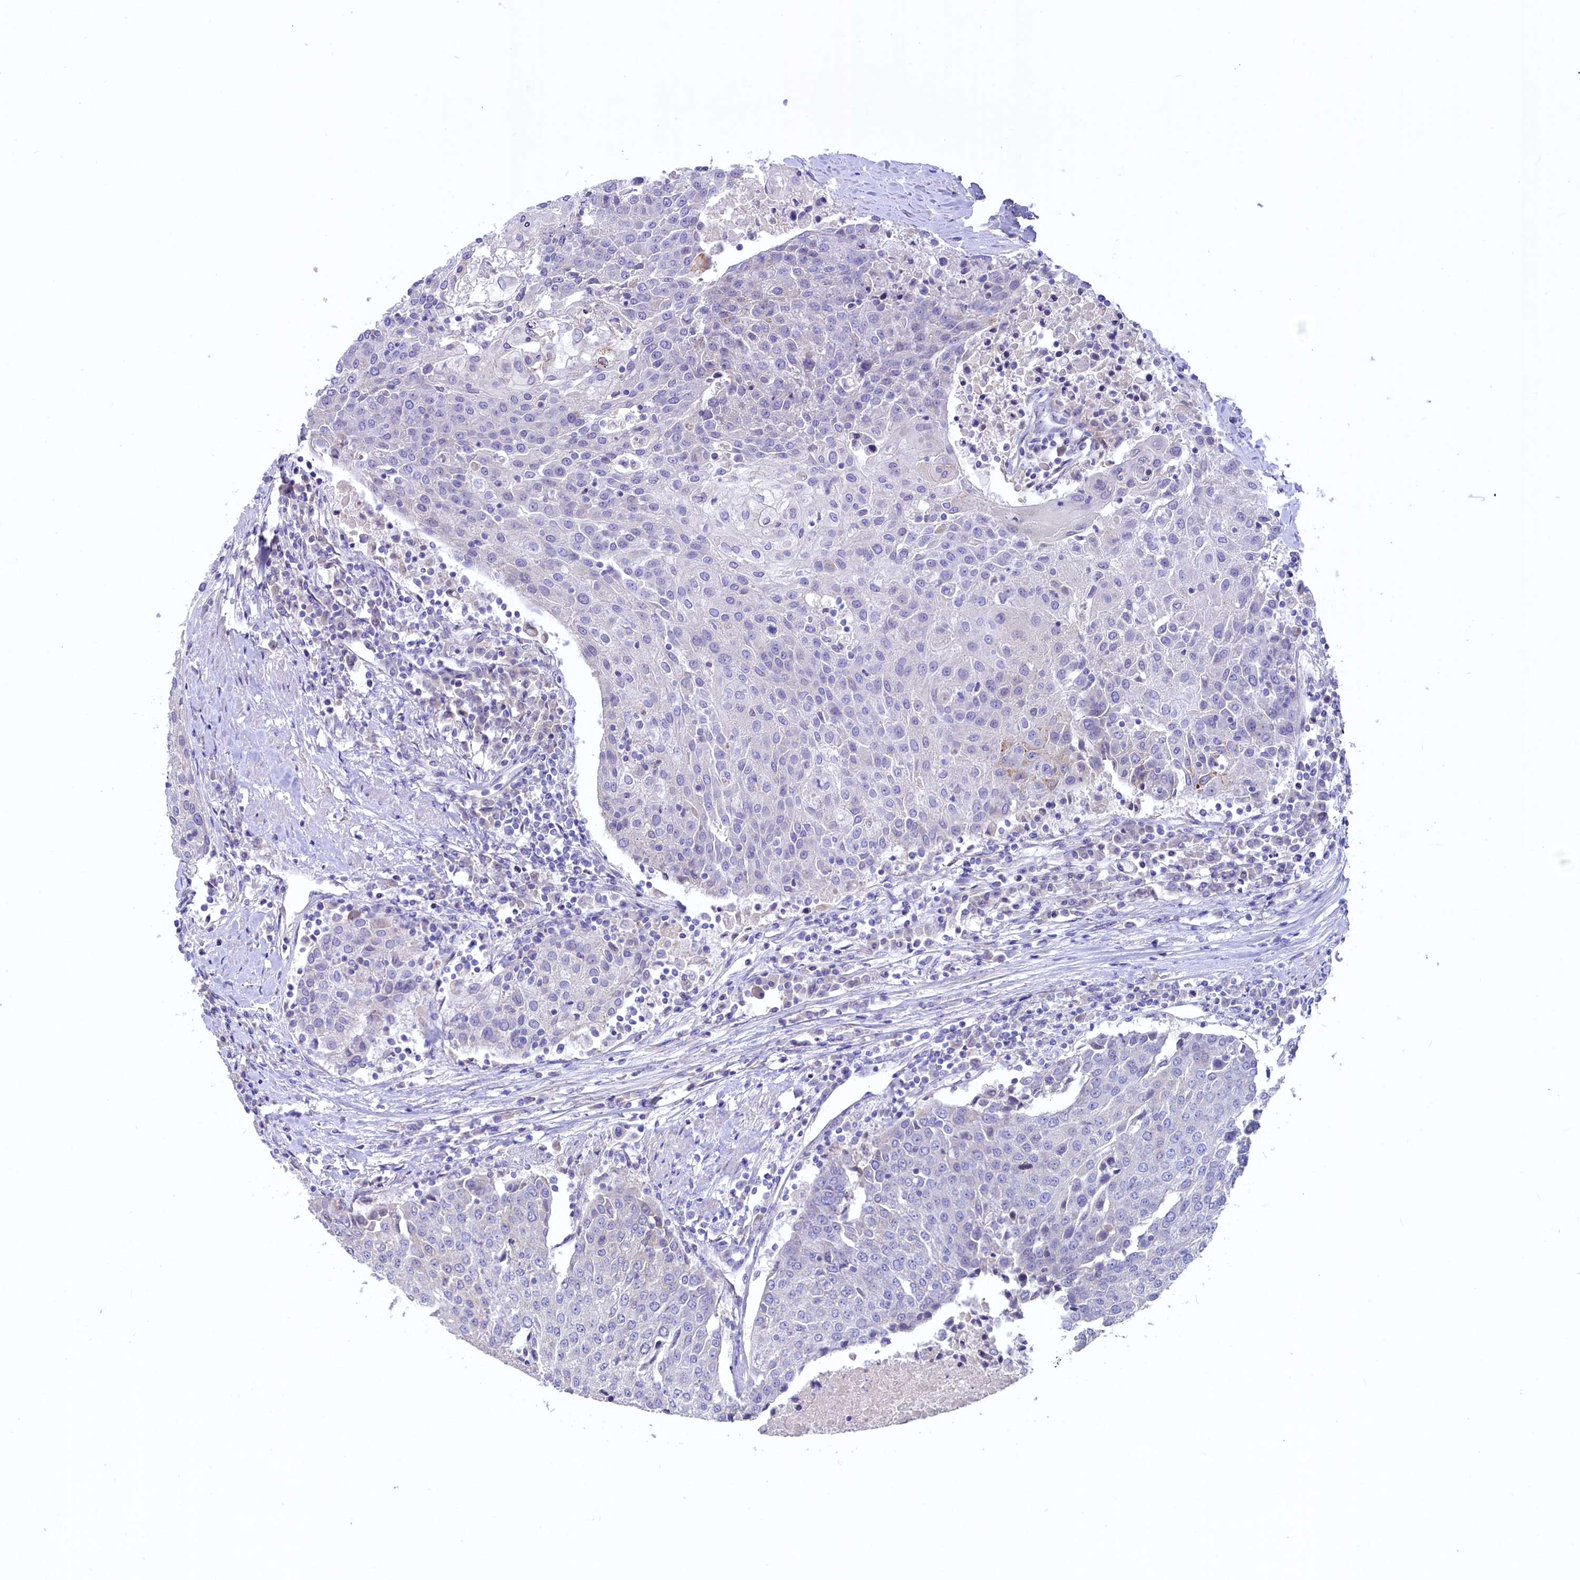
{"staining": {"intensity": "negative", "quantity": "none", "location": "none"}, "tissue": "urothelial cancer", "cell_type": "Tumor cells", "image_type": "cancer", "snomed": [{"axis": "morphology", "description": "Urothelial carcinoma, High grade"}, {"axis": "topography", "description": "Urinary bladder"}], "caption": "A photomicrograph of urothelial carcinoma (high-grade) stained for a protein shows no brown staining in tumor cells.", "gene": "ZSWIM4", "patient": {"sex": "female", "age": 85}}